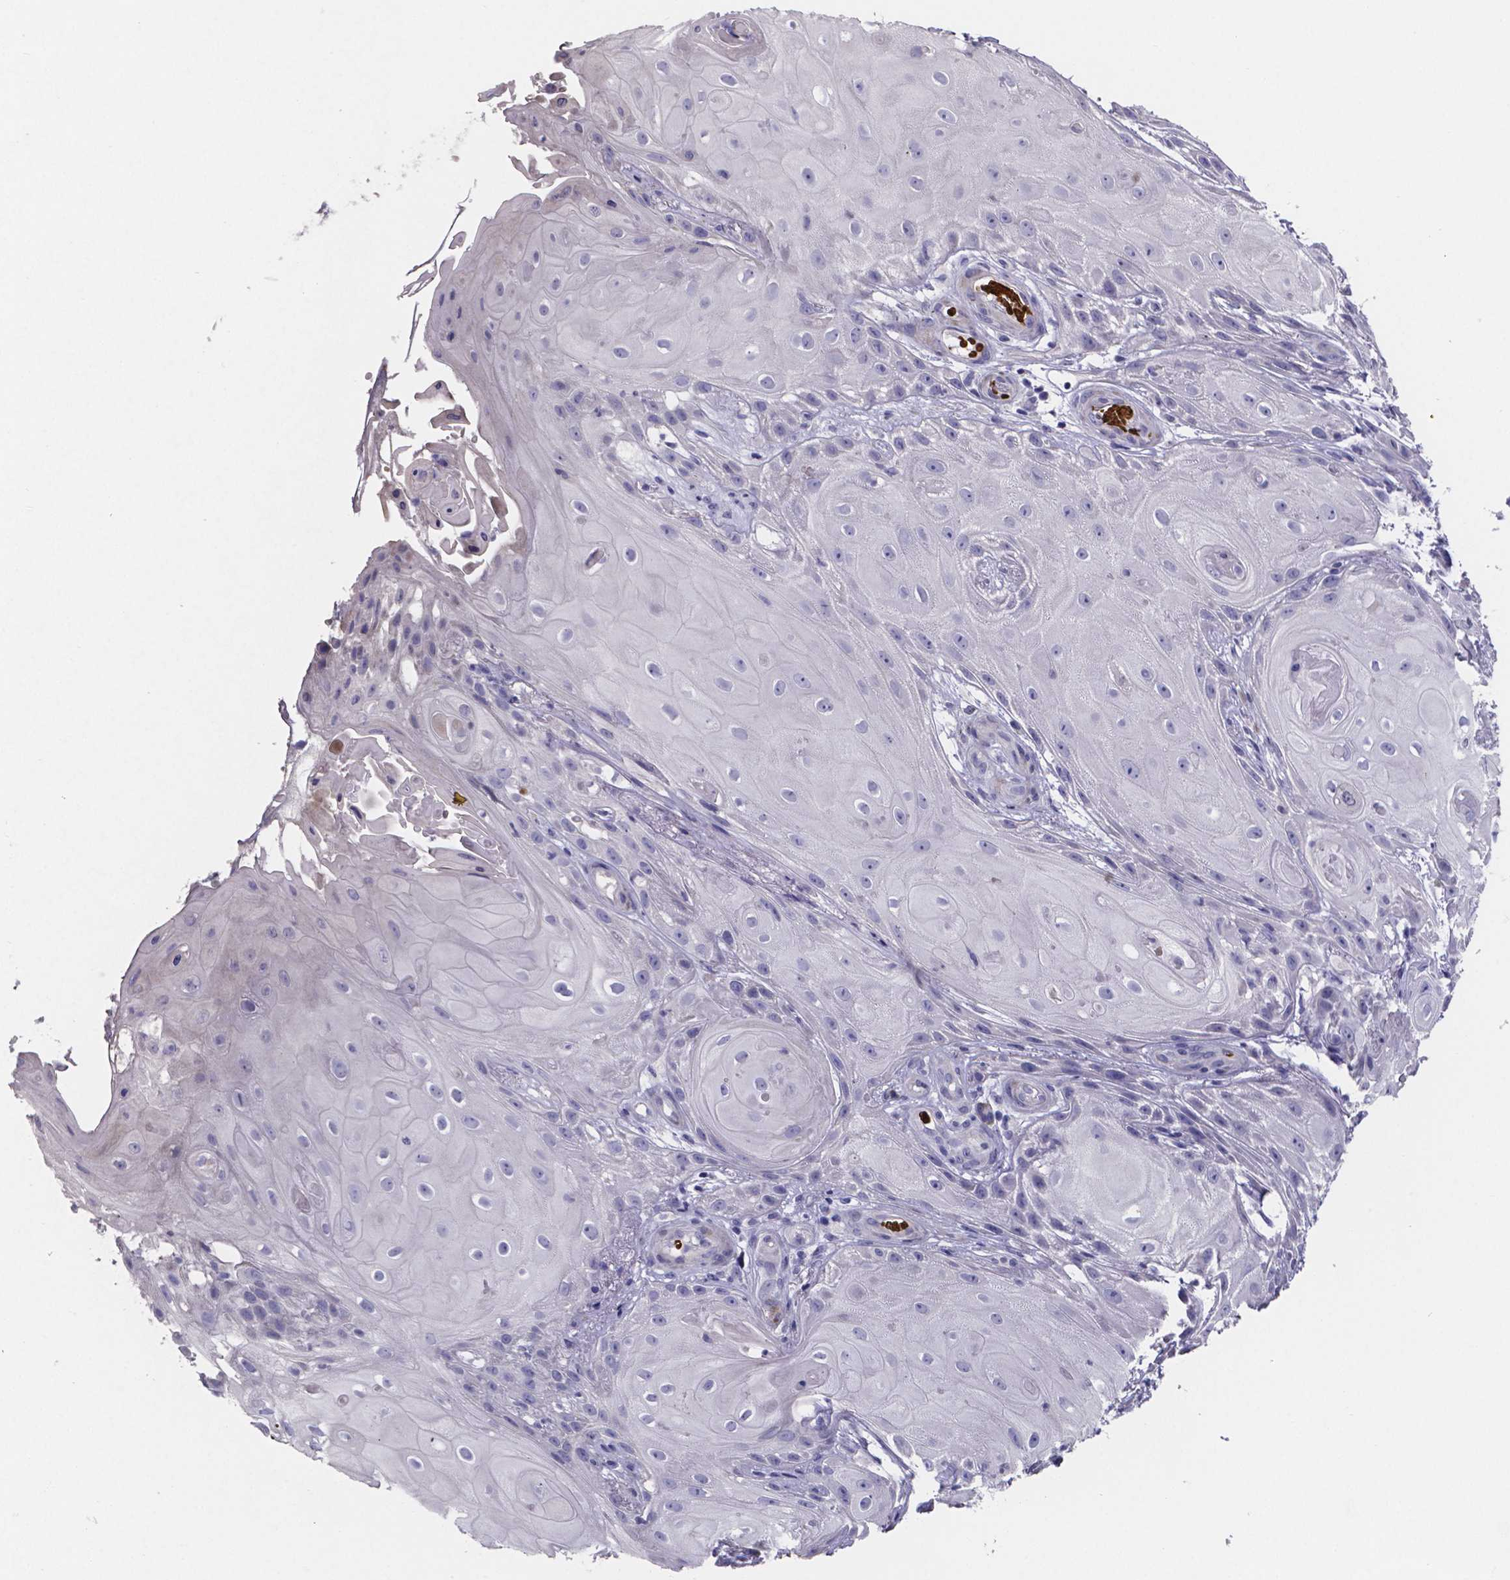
{"staining": {"intensity": "negative", "quantity": "none", "location": "none"}, "tissue": "skin cancer", "cell_type": "Tumor cells", "image_type": "cancer", "snomed": [{"axis": "morphology", "description": "Squamous cell carcinoma, NOS"}, {"axis": "topography", "description": "Skin"}], "caption": "Squamous cell carcinoma (skin) was stained to show a protein in brown. There is no significant staining in tumor cells.", "gene": "GABRA3", "patient": {"sex": "male", "age": 62}}